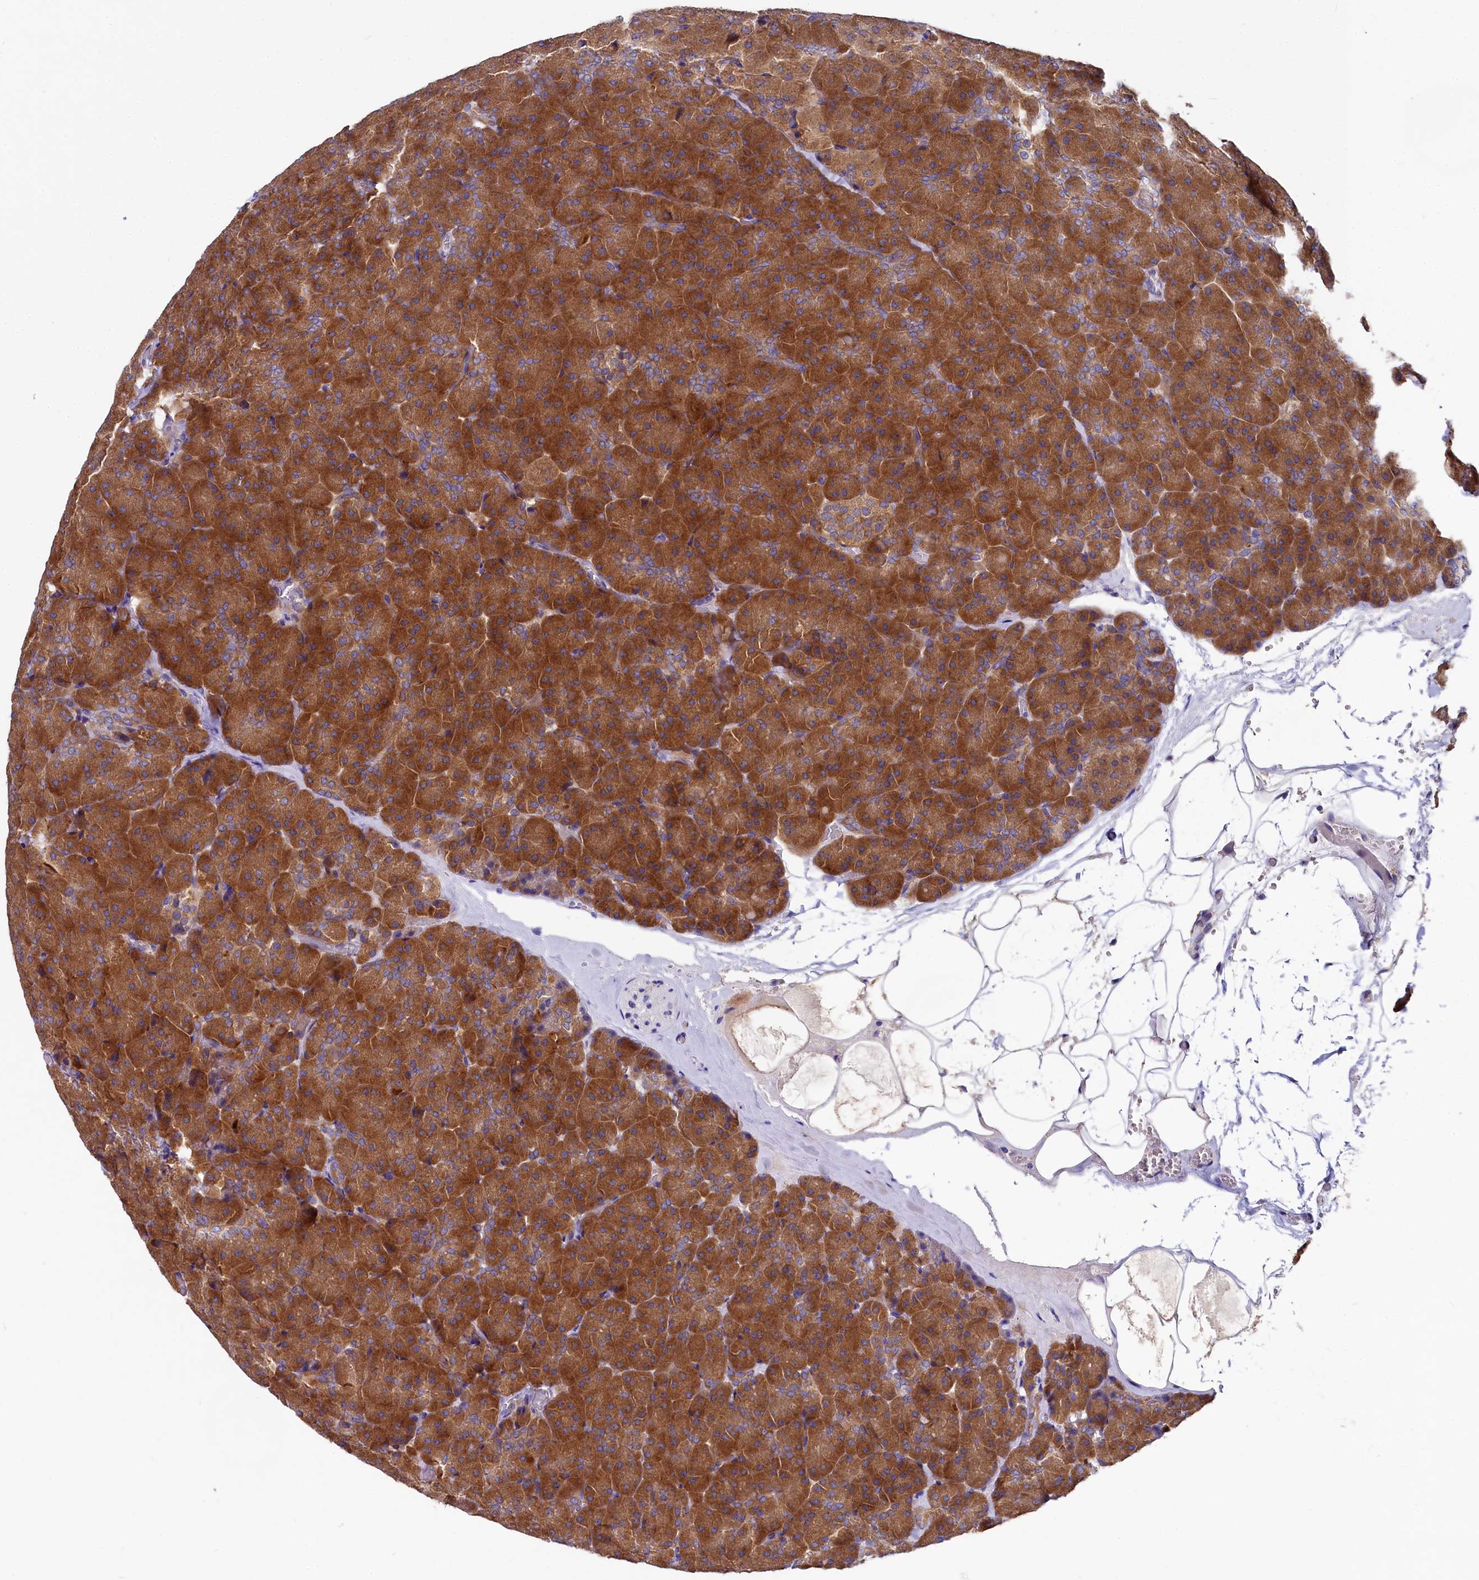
{"staining": {"intensity": "strong", "quantity": ">75%", "location": "cytoplasmic/membranous"}, "tissue": "pancreas", "cell_type": "Exocrine glandular cells", "image_type": "normal", "snomed": [{"axis": "morphology", "description": "Normal tissue, NOS"}, {"axis": "topography", "description": "Pancreas"}], "caption": "Exocrine glandular cells display strong cytoplasmic/membranous expression in approximately >75% of cells in unremarkable pancreas.", "gene": "QARS1", "patient": {"sex": "male", "age": 36}}